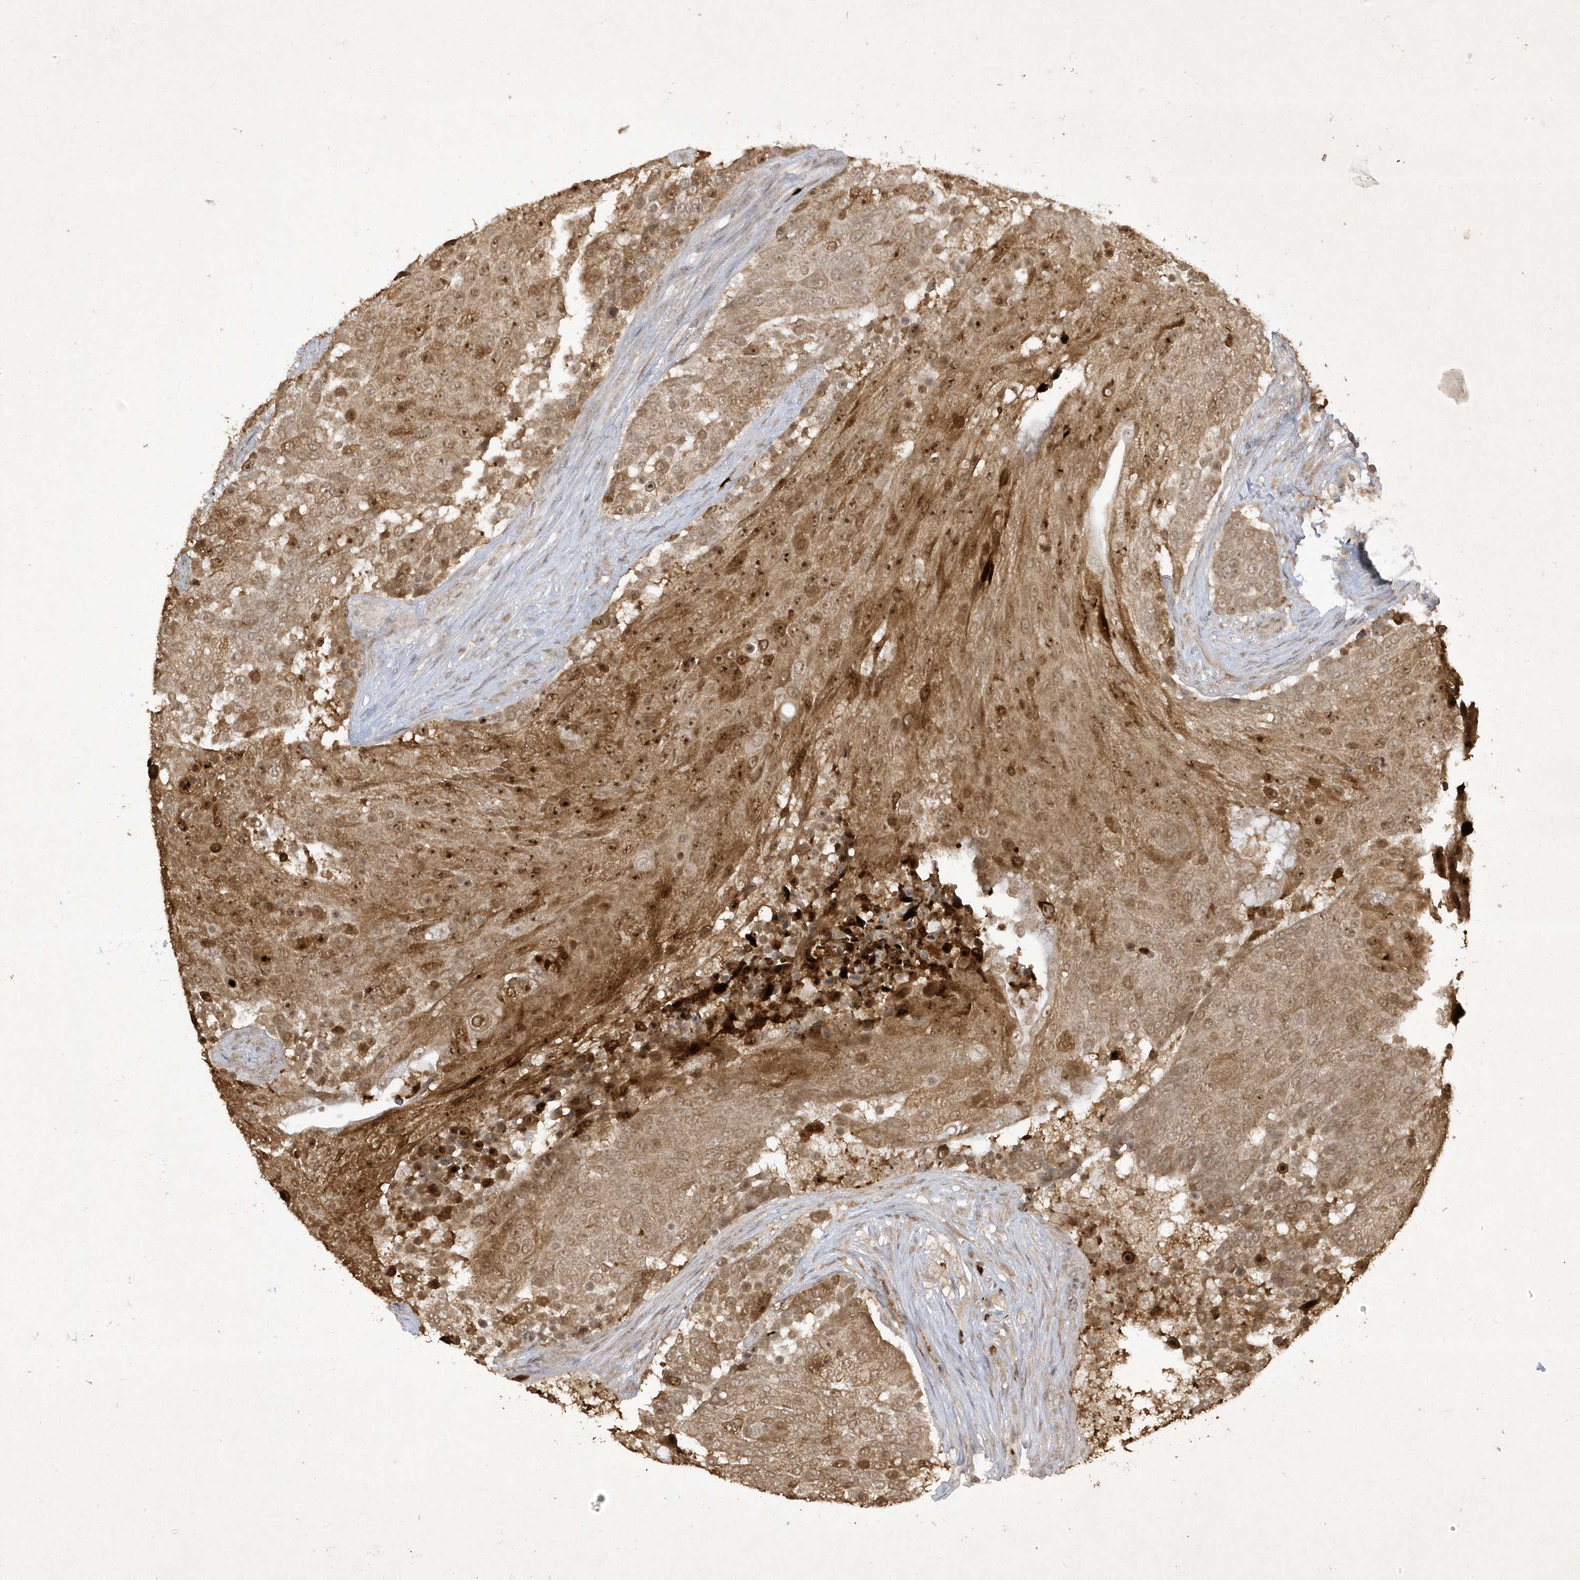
{"staining": {"intensity": "moderate", "quantity": ">75%", "location": "cytoplasmic/membranous,nuclear"}, "tissue": "urothelial cancer", "cell_type": "Tumor cells", "image_type": "cancer", "snomed": [{"axis": "morphology", "description": "Urothelial carcinoma, High grade"}, {"axis": "topography", "description": "Urinary bladder"}], "caption": "A brown stain labels moderate cytoplasmic/membranous and nuclear staining of a protein in urothelial cancer tumor cells.", "gene": "ZNF213", "patient": {"sex": "female", "age": 63}}